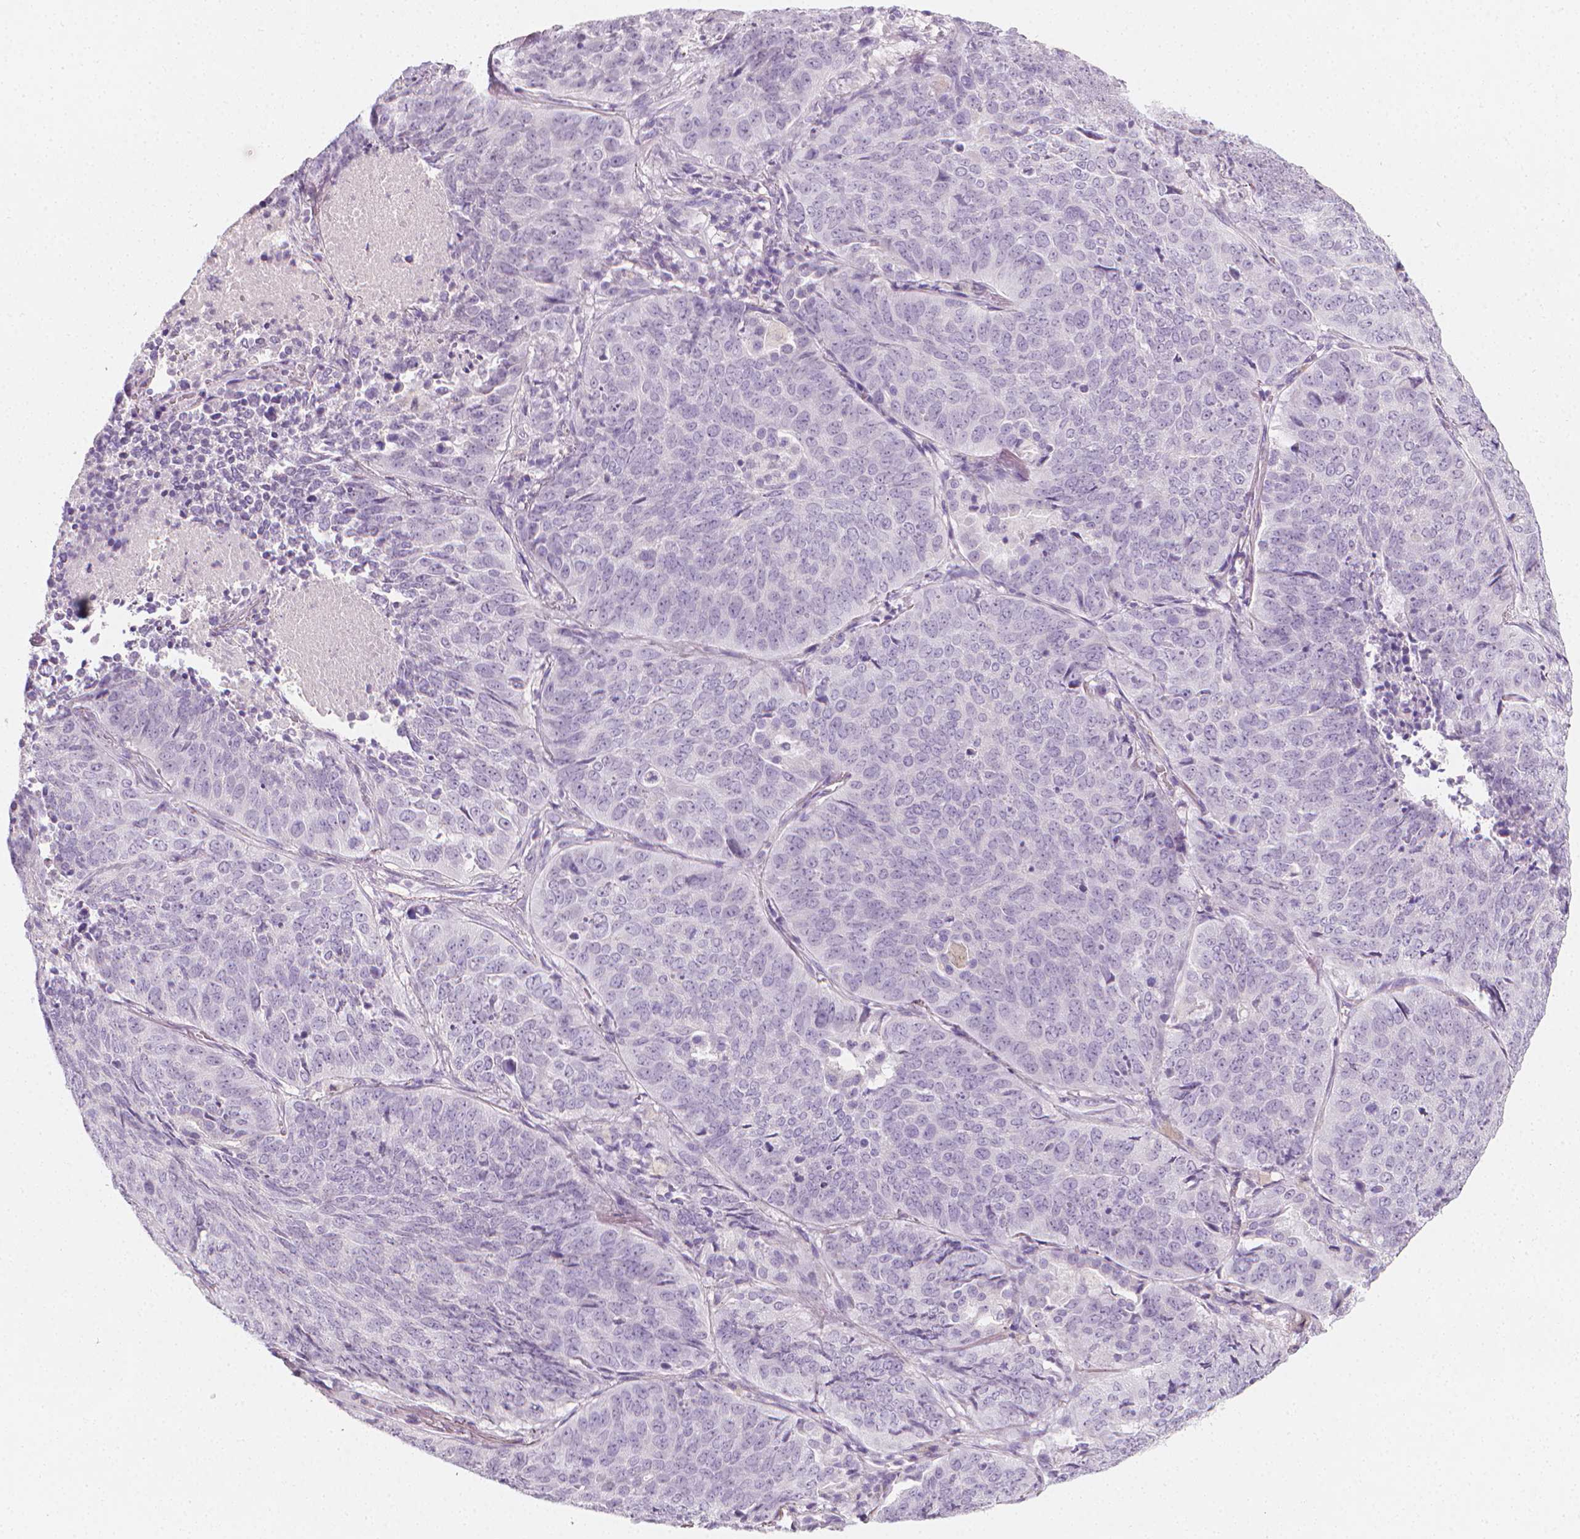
{"staining": {"intensity": "negative", "quantity": "none", "location": "none"}, "tissue": "lung cancer", "cell_type": "Tumor cells", "image_type": "cancer", "snomed": [{"axis": "morphology", "description": "Normal tissue, NOS"}, {"axis": "morphology", "description": "Squamous cell carcinoma, NOS"}, {"axis": "topography", "description": "Bronchus"}, {"axis": "topography", "description": "Lung"}], "caption": "Tumor cells show no significant protein positivity in lung cancer.", "gene": "DCAF8L1", "patient": {"sex": "male", "age": 64}}